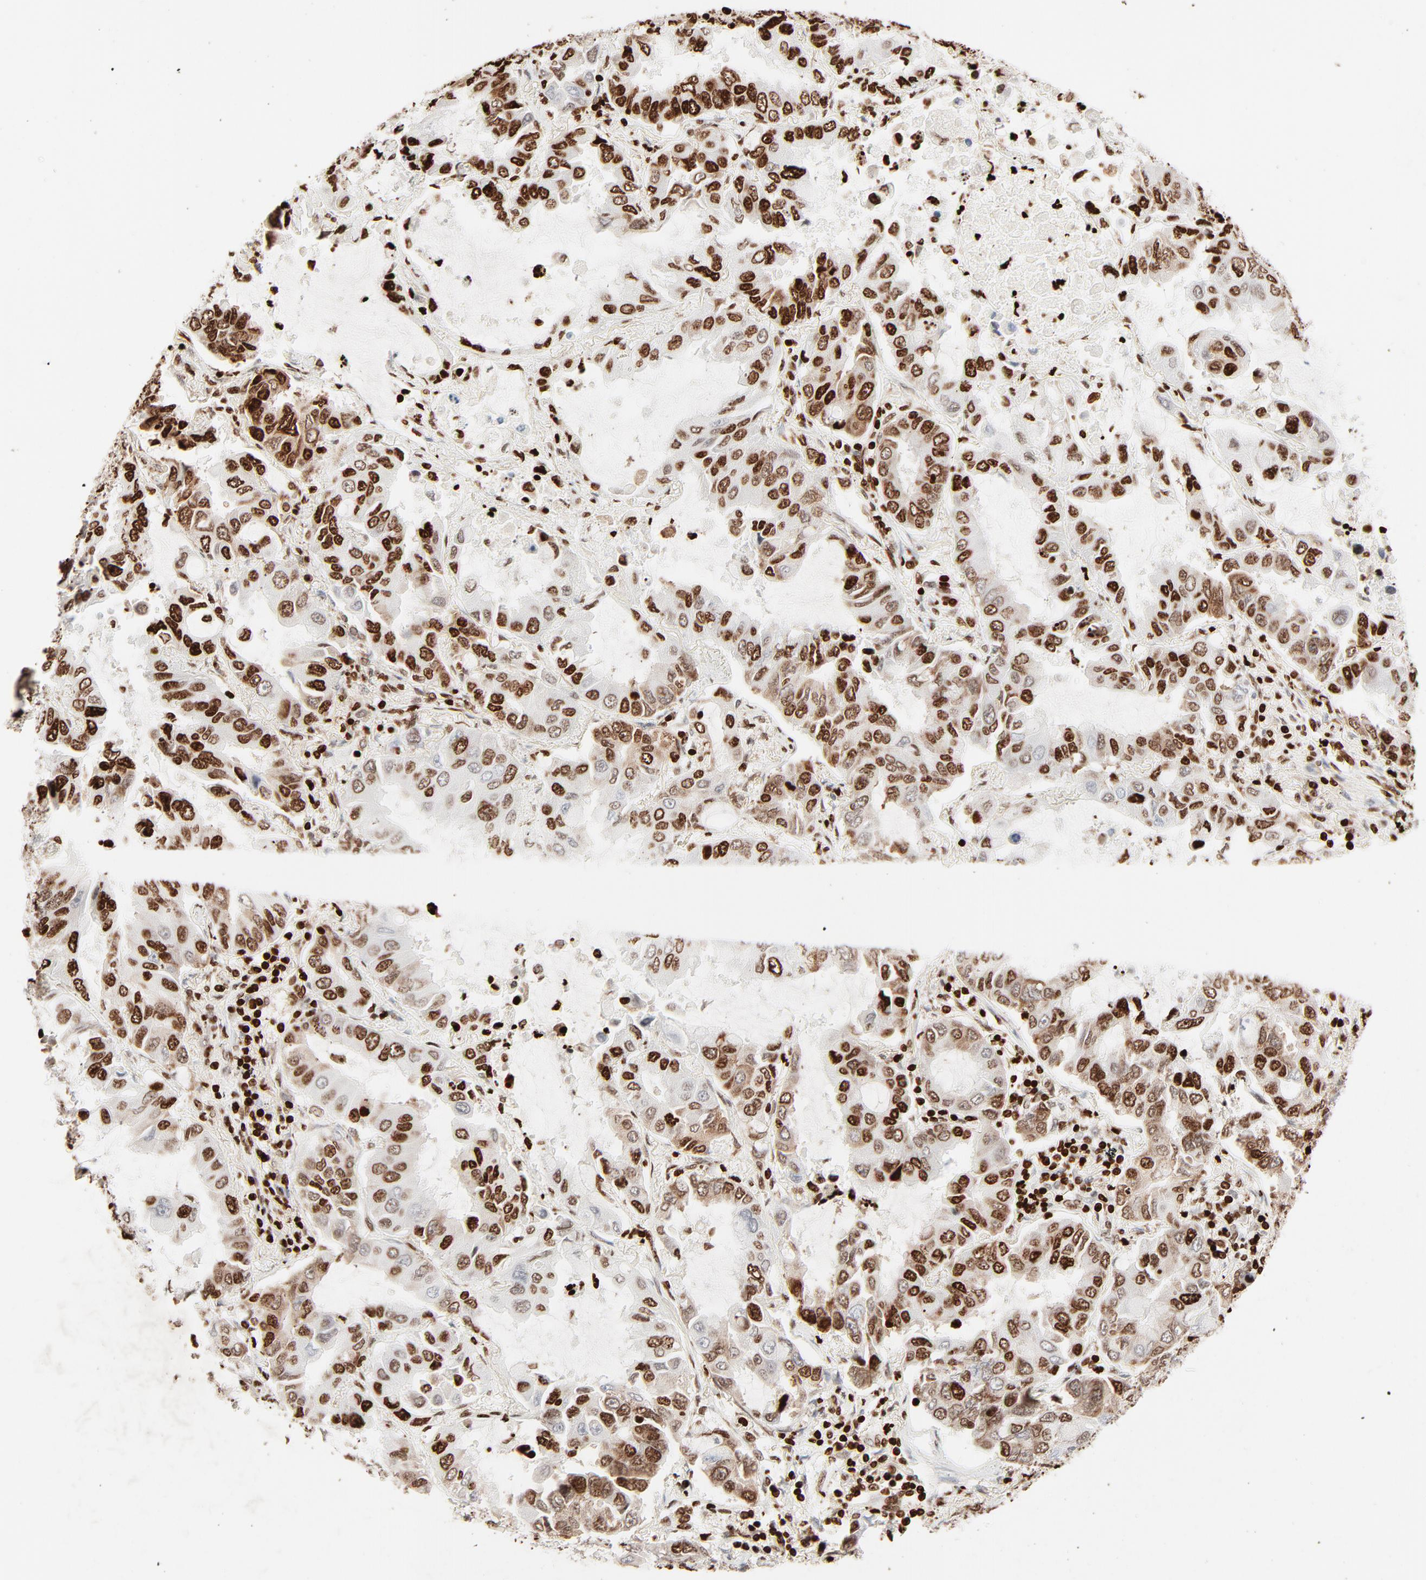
{"staining": {"intensity": "strong", "quantity": ">75%", "location": "nuclear"}, "tissue": "lung cancer", "cell_type": "Tumor cells", "image_type": "cancer", "snomed": [{"axis": "morphology", "description": "Adenocarcinoma, NOS"}, {"axis": "topography", "description": "Lung"}], "caption": "Immunohistochemical staining of human lung cancer (adenocarcinoma) exhibits high levels of strong nuclear protein positivity in approximately >75% of tumor cells.", "gene": "HMGB2", "patient": {"sex": "male", "age": 64}}